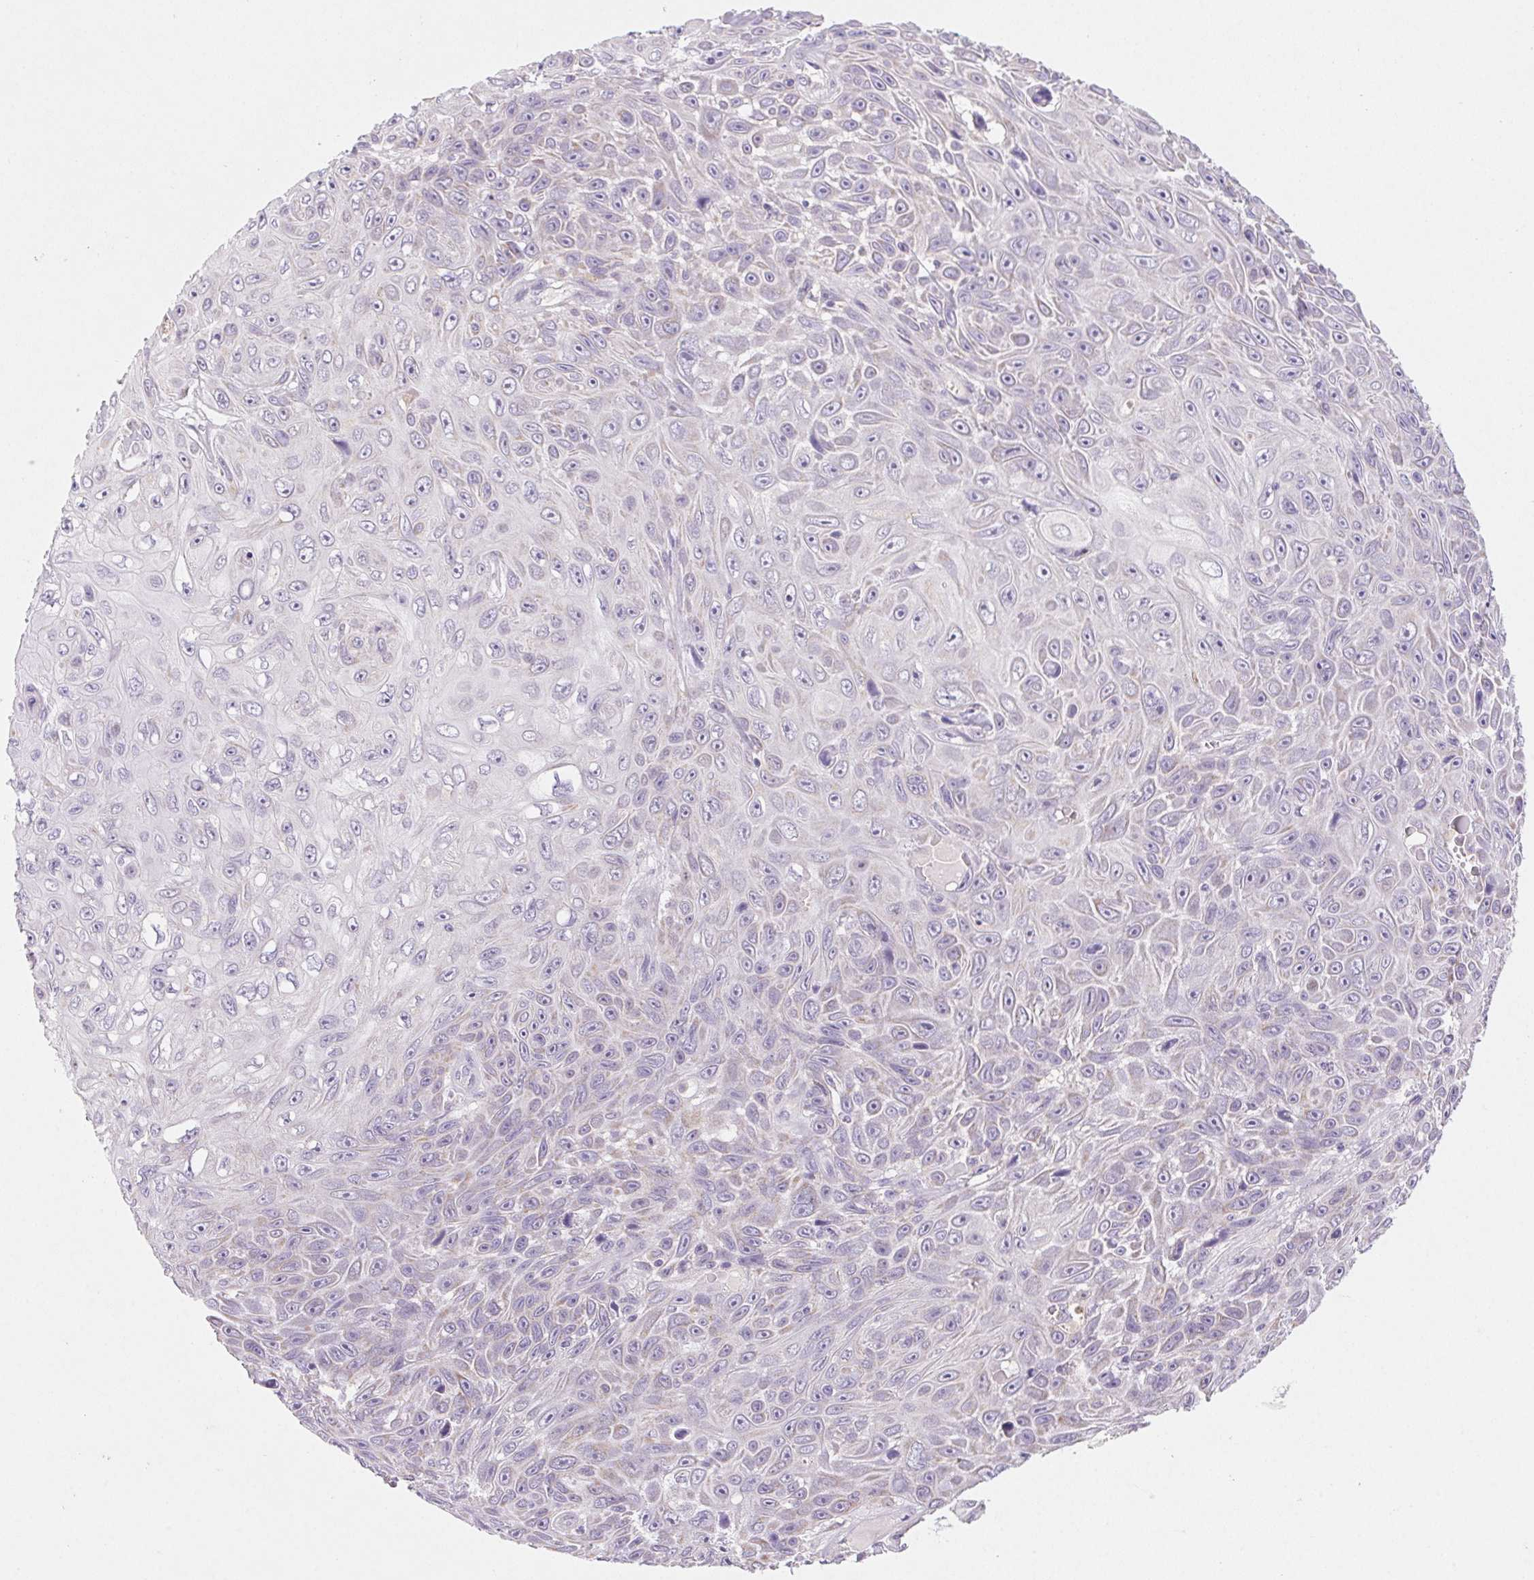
{"staining": {"intensity": "negative", "quantity": "none", "location": "none"}, "tissue": "skin cancer", "cell_type": "Tumor cells", "image_type": "cancer", "snomed": [{"axis": "morphology", "description": "Squamous cell carcinoma, NOS"}, {"axis": "topography", "description": "Skin"}], "caption": "Photomicrograph shows no significant protein staining in tumor cells of squamous cell carcinoma (skin).", "gene": "DPPA5", "patient": {"sex": "male", "age": 82}}